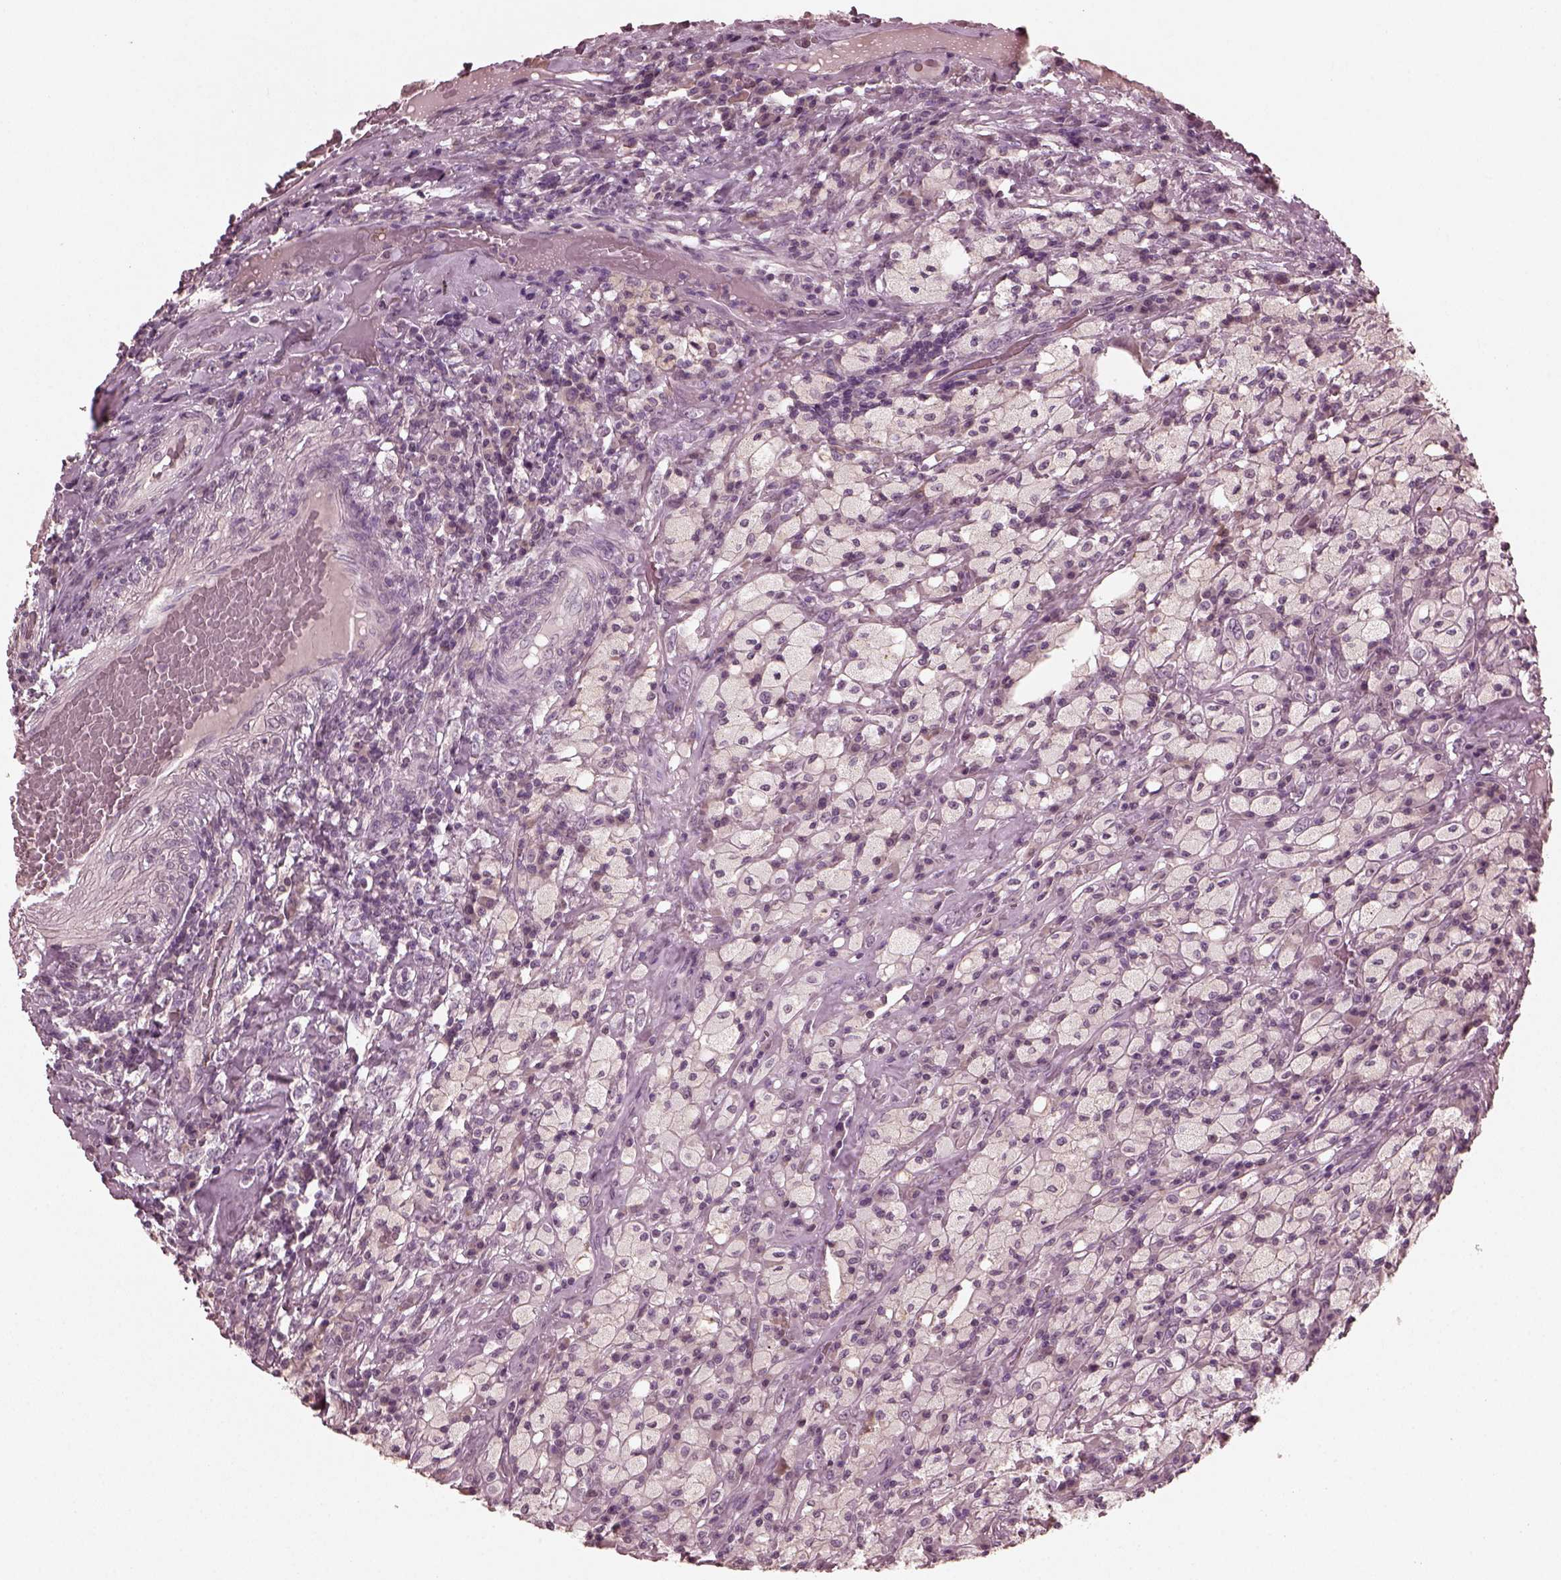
{"staining": {"intensity": "negative", "quantity": "none", "location": "none"}, "tissue": "testis cancer", "cell_type": "Tumor cells", "image_type": "cancer", "snomed": [{"axis": "morphology", "description": "Necrosis, NOS"}, {"axis": "morphology", "description": "Carcinoma, Embryonal, NOS"}, {"axis": "topography", "description": "Testis"}], "caption": "Tumor cells are negative for protein expression in human embryonal carcinoma (testis).", "gene": "RGS7", "patient": {"sex": "male", "age": 19}}